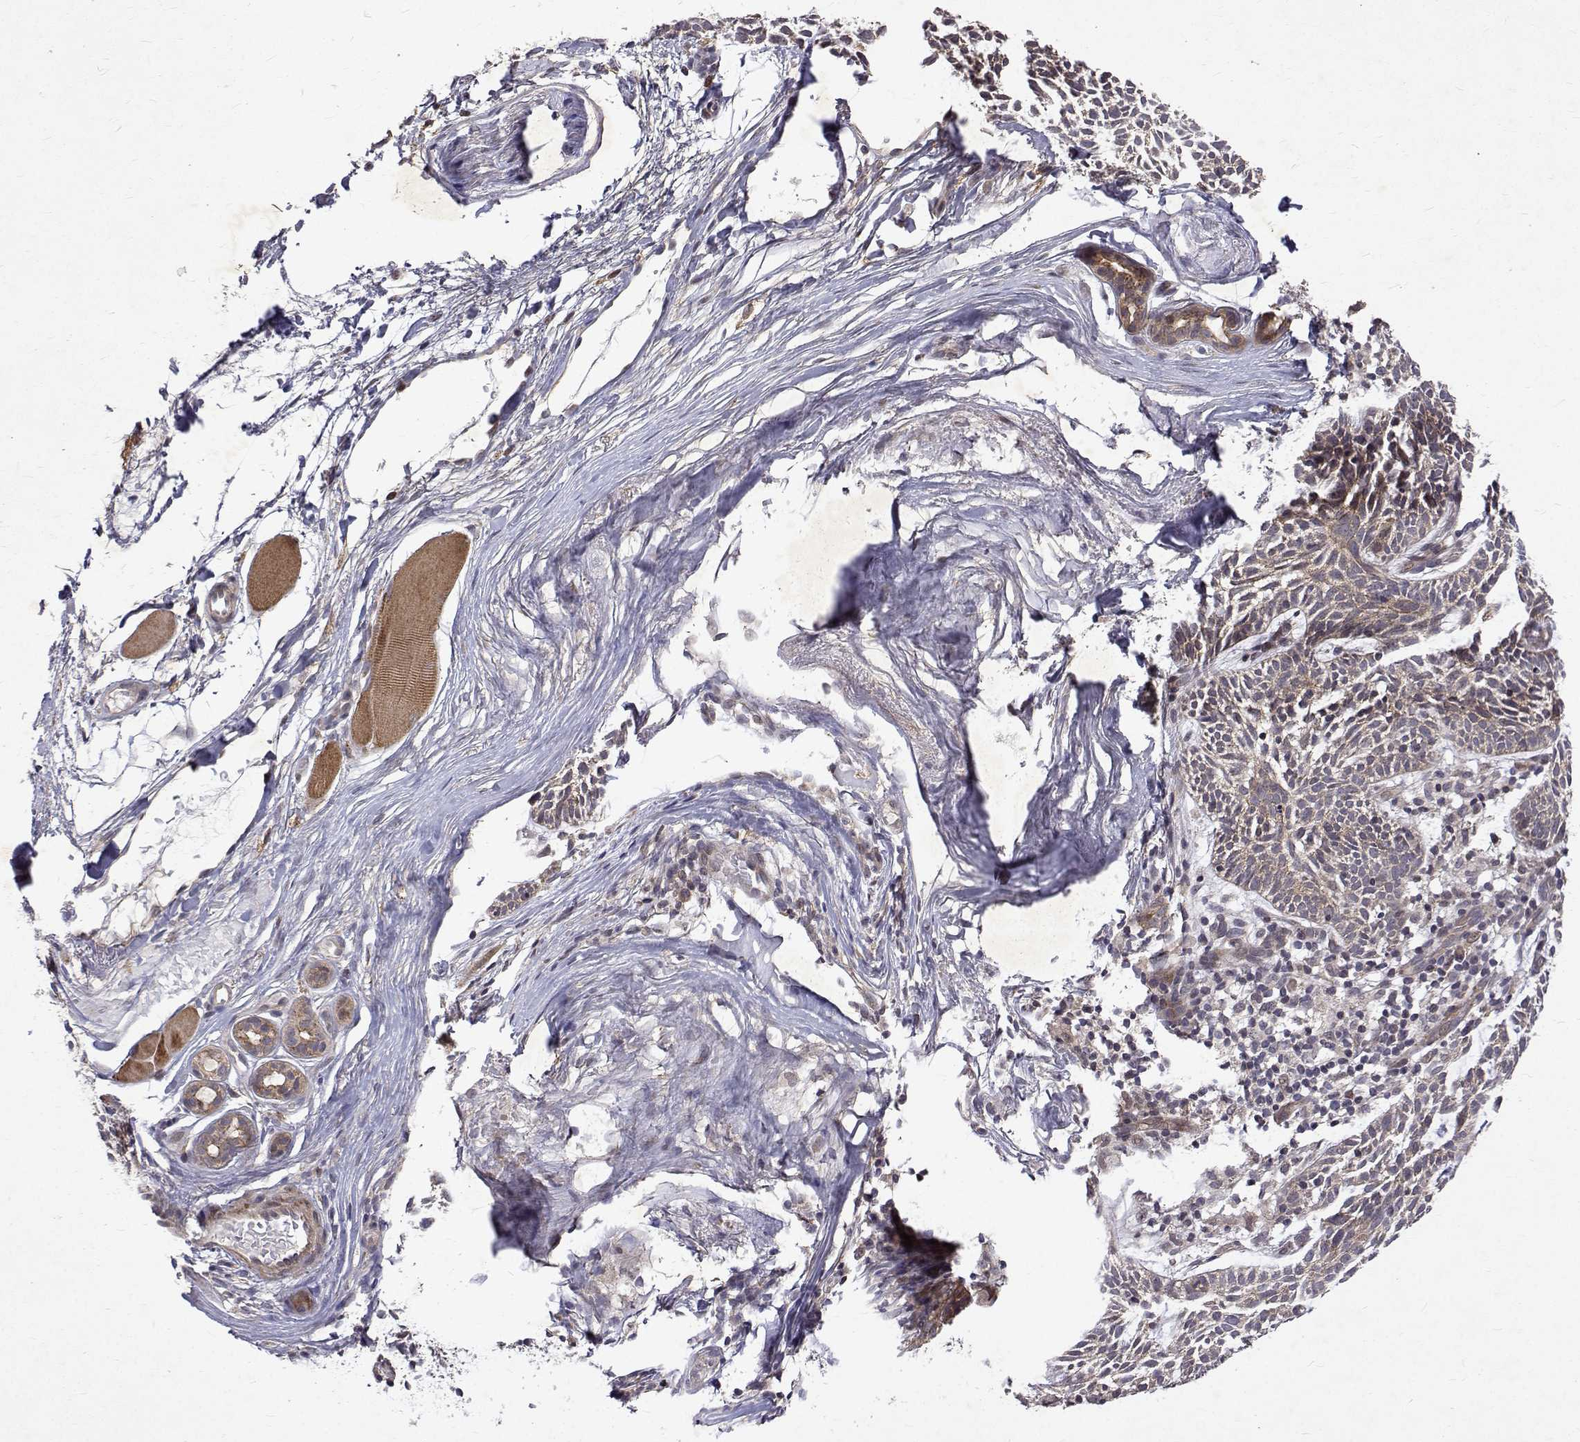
{"staining": {"intensity": "weak", "quantity": "<25%", "location": "cytoplasmic/membranous"}, "tissue": "skin cancer", "cell_type": "Tumor cells", "image_type": "cancer", "snomed": [{"axis": "morphology", "description": "Basal cell carcinoma"}, {"axis": "topography", "description": "Skin"}], "caption": "Immunohistochemistry image of skin cancer stained for a protein (brown), which reveals no positivity in tumor cells.", "gene": "ALKBH8", "patient": {"sex": "male", "age": 83}}